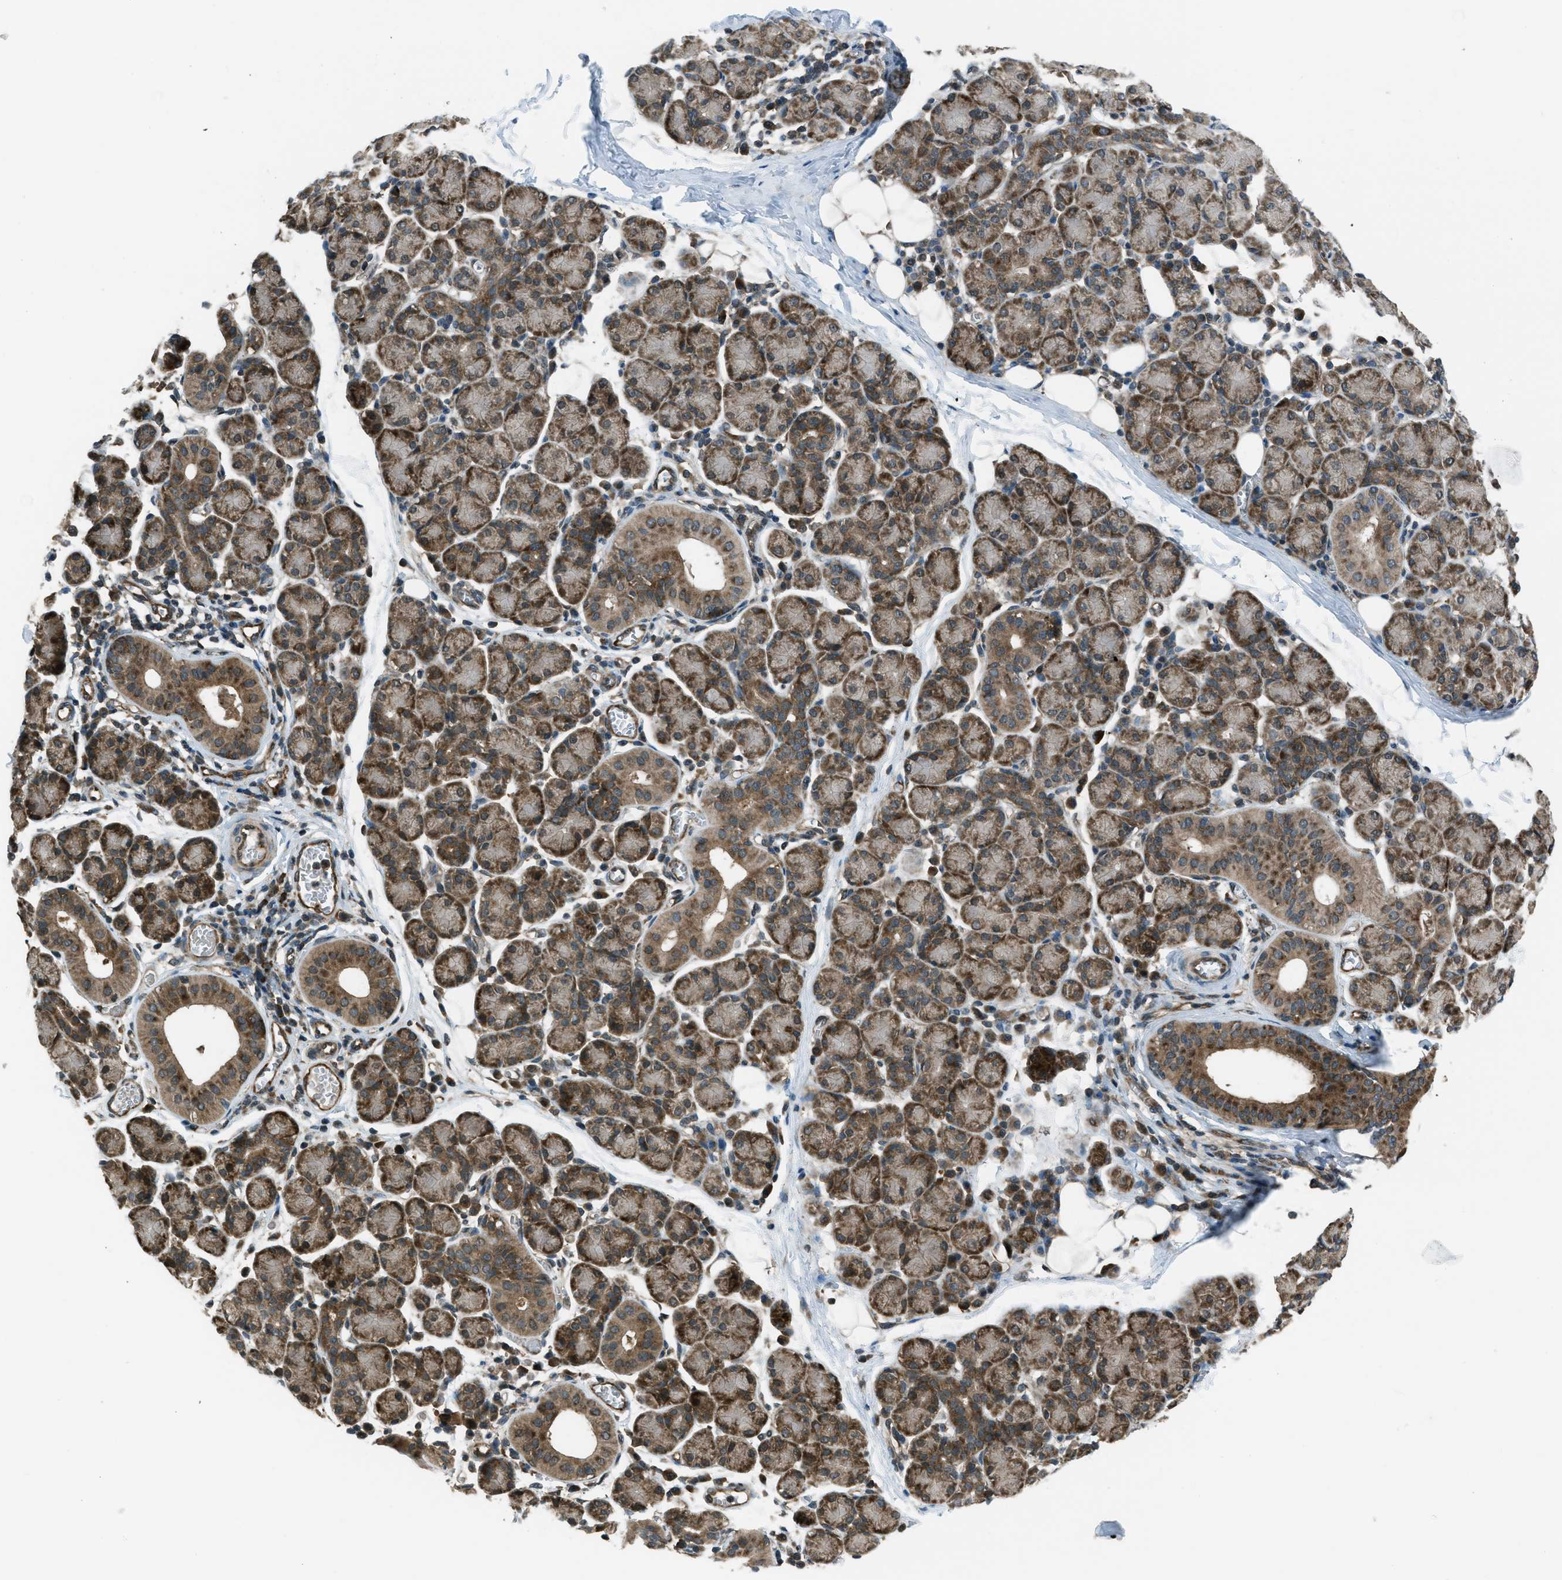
{"staining": {"intensity": "moderate", "quantity": ">75%", "location": "cytoplasmic/membranous"}, "tissue": "salivary gland", "cell_type": "Glandular cells", "image_type": "normal", "snomed": [{"axis": "morphology", "description": "Normal tissue, NOS"}, {"axis": "morphology", "description": "Inflammation, NOS"}, {"axis": "topography", "description": "Lymph node"}, {"axis": "topography", "description": "Salivary gland"}], "caption": "Glandular cells reveal medium levels of moderate cytoplasmic/membranous positivity in approximately >75% of cells in normal human salivary gland.", "gene": "ASAP2", "patient": {"sex": "male", "age": 3}}